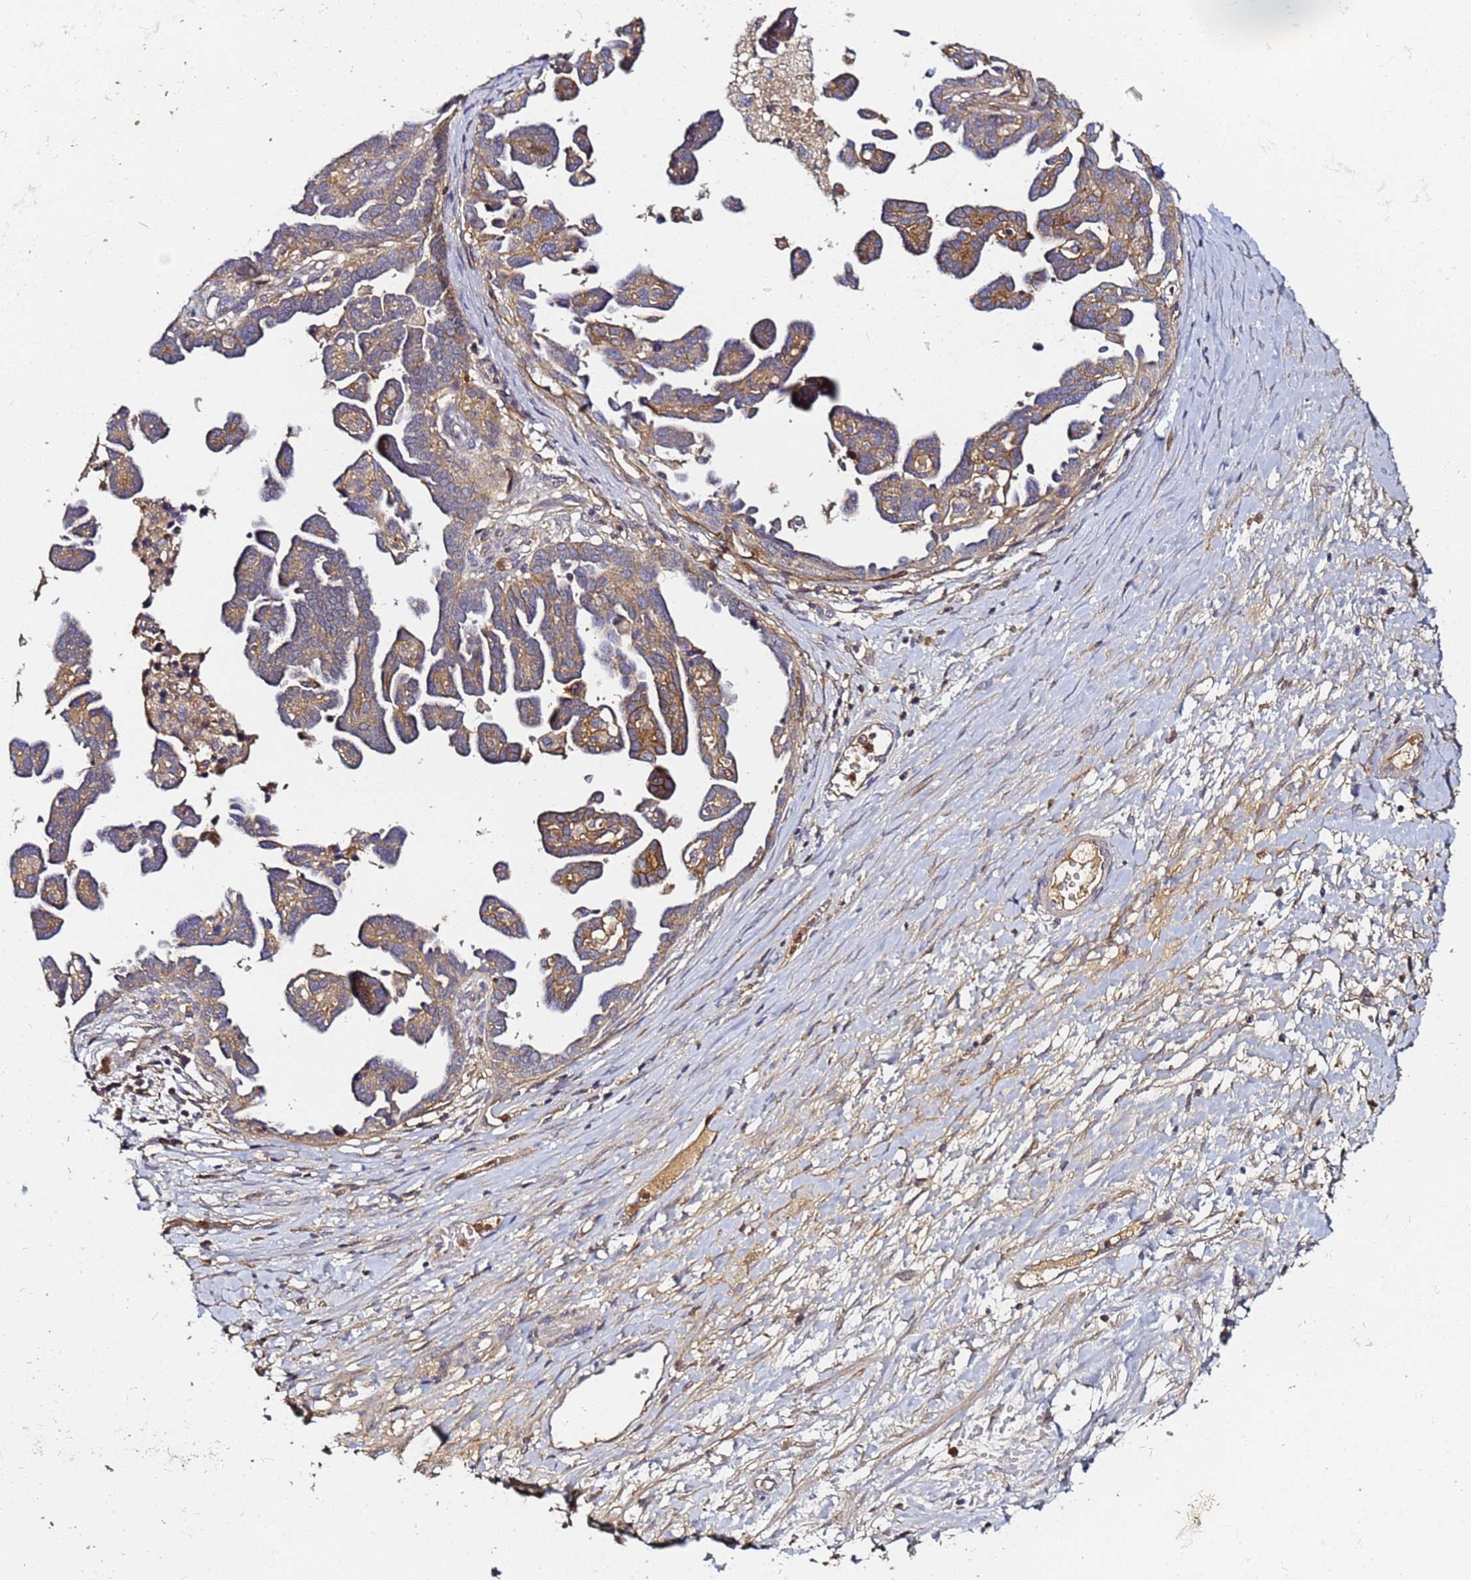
{"staining": {"intensity": "weak", "quantity": ">75%", "location": "cytoplasmic/membranous"}, "tissue": "ovarian cancer", "cell_type": "Tumor cells", "image_type": "cancer", "snomed": [{"axis": "morphology", "description": "Cystadenocarcinoma, serous, NOS"}, {"axis": "topography", "description": "Ovary"}], "caption": "A low amount of weak cytoplasmic/membranous expression is present in about >75% of tumor cells in ovarian serous cystadenocarcinoma tissue.", "gene": "LRRC69", "patient": {"sex": "female", "age": 54}}